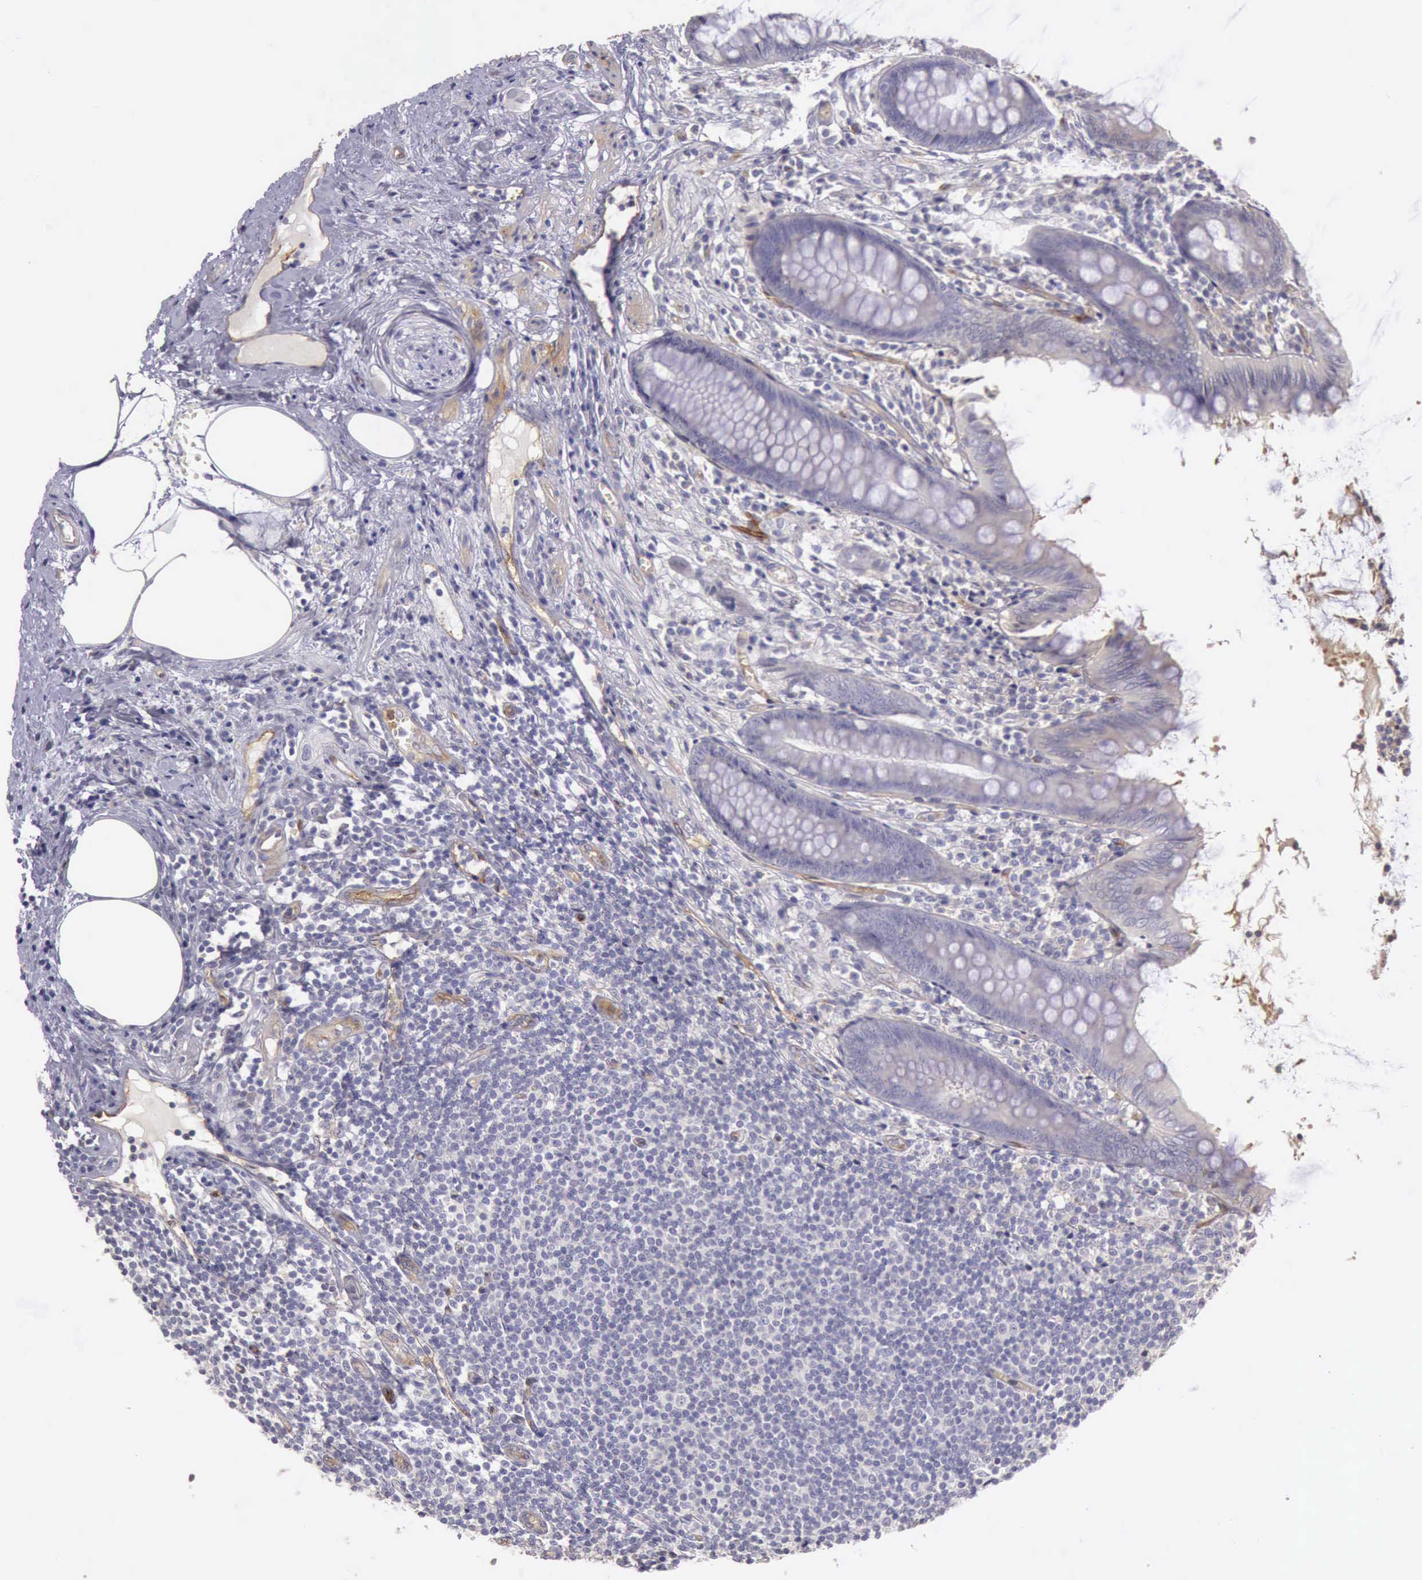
{"staining": {"intensity": "negative", "quantity": "none", "location": "none"}, "tissue": "appendix", "cell_type": "Glandular cells", "image_type": "normal", "snomed": [{"axis": "morphology", "description": "Normal tissue, NOS"}, {"axis": "topography", "description": "Appendix"}], "caption": "Immunohistochemistry of benign human appendix reveals no positivity in glandular cells. (DAB (3,3'-diaminobenzidine) IHC with hematoxylin counter stain).", "gene": "TCEANC", "patient": {"sex": "female", "age": 36}}